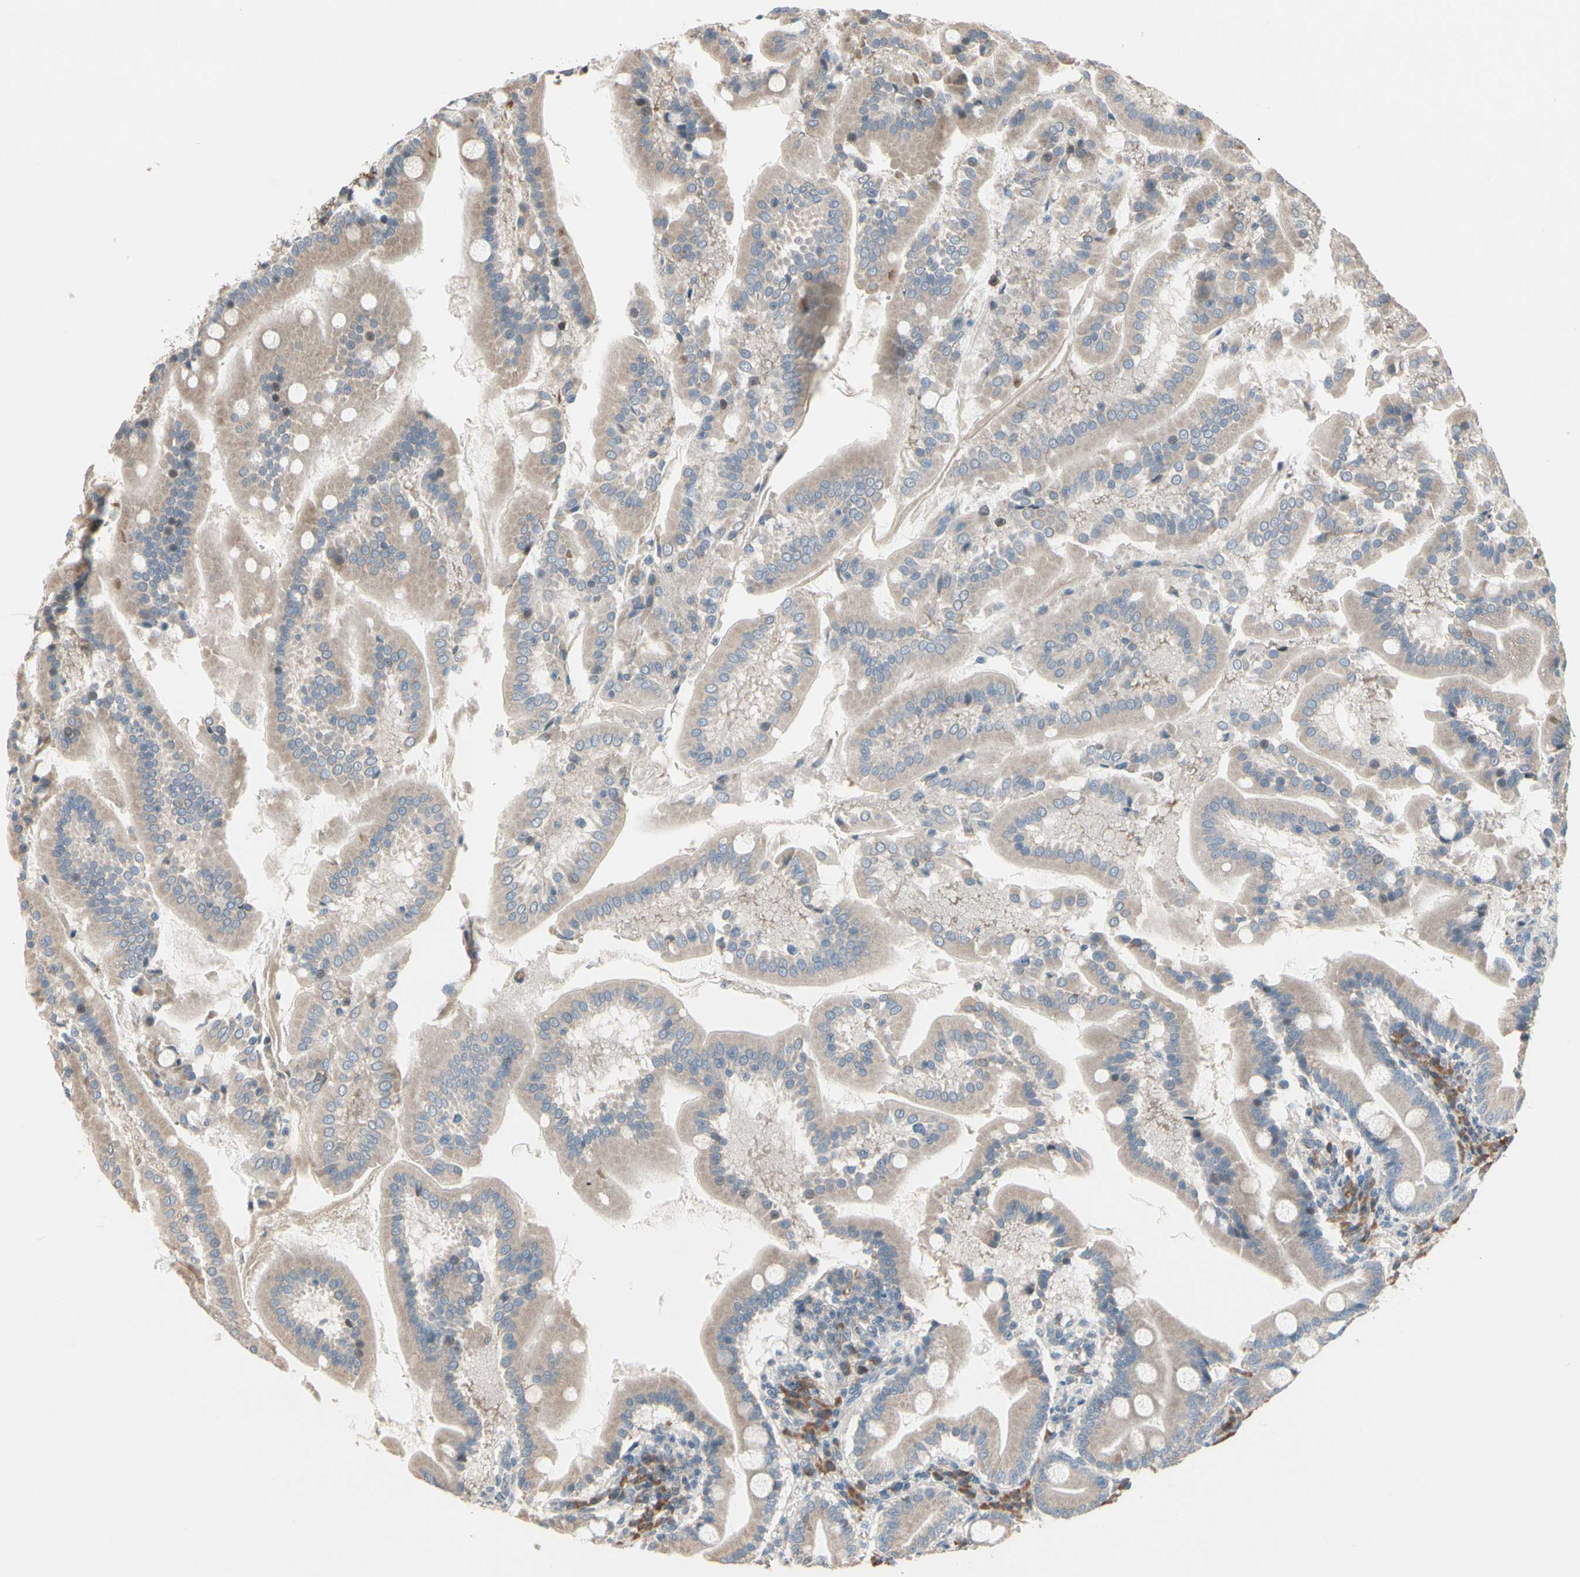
{"staining": {"intensity": "moderate", "quantity": ">75%", "location": "cytoplasmic/membranous"}, "tissue": "duodenum", "cell_type": "Glandular cells", "image_type": "normal", "snomed": [{"axis": "morphology", "description": "Normal tissue, NOS"}, {"axis": "topography", "description": "Duodenum"}], "caption": "A medium amount of moderate cytoplasmic/membranous positivity is seen in approximately >75% of glandular cells in benign duodenum. (DAB = brown stain, brightfield microscopy at high magnification).", "gene": "SNX29", "patient": {"sex": "male", "age": 50}}